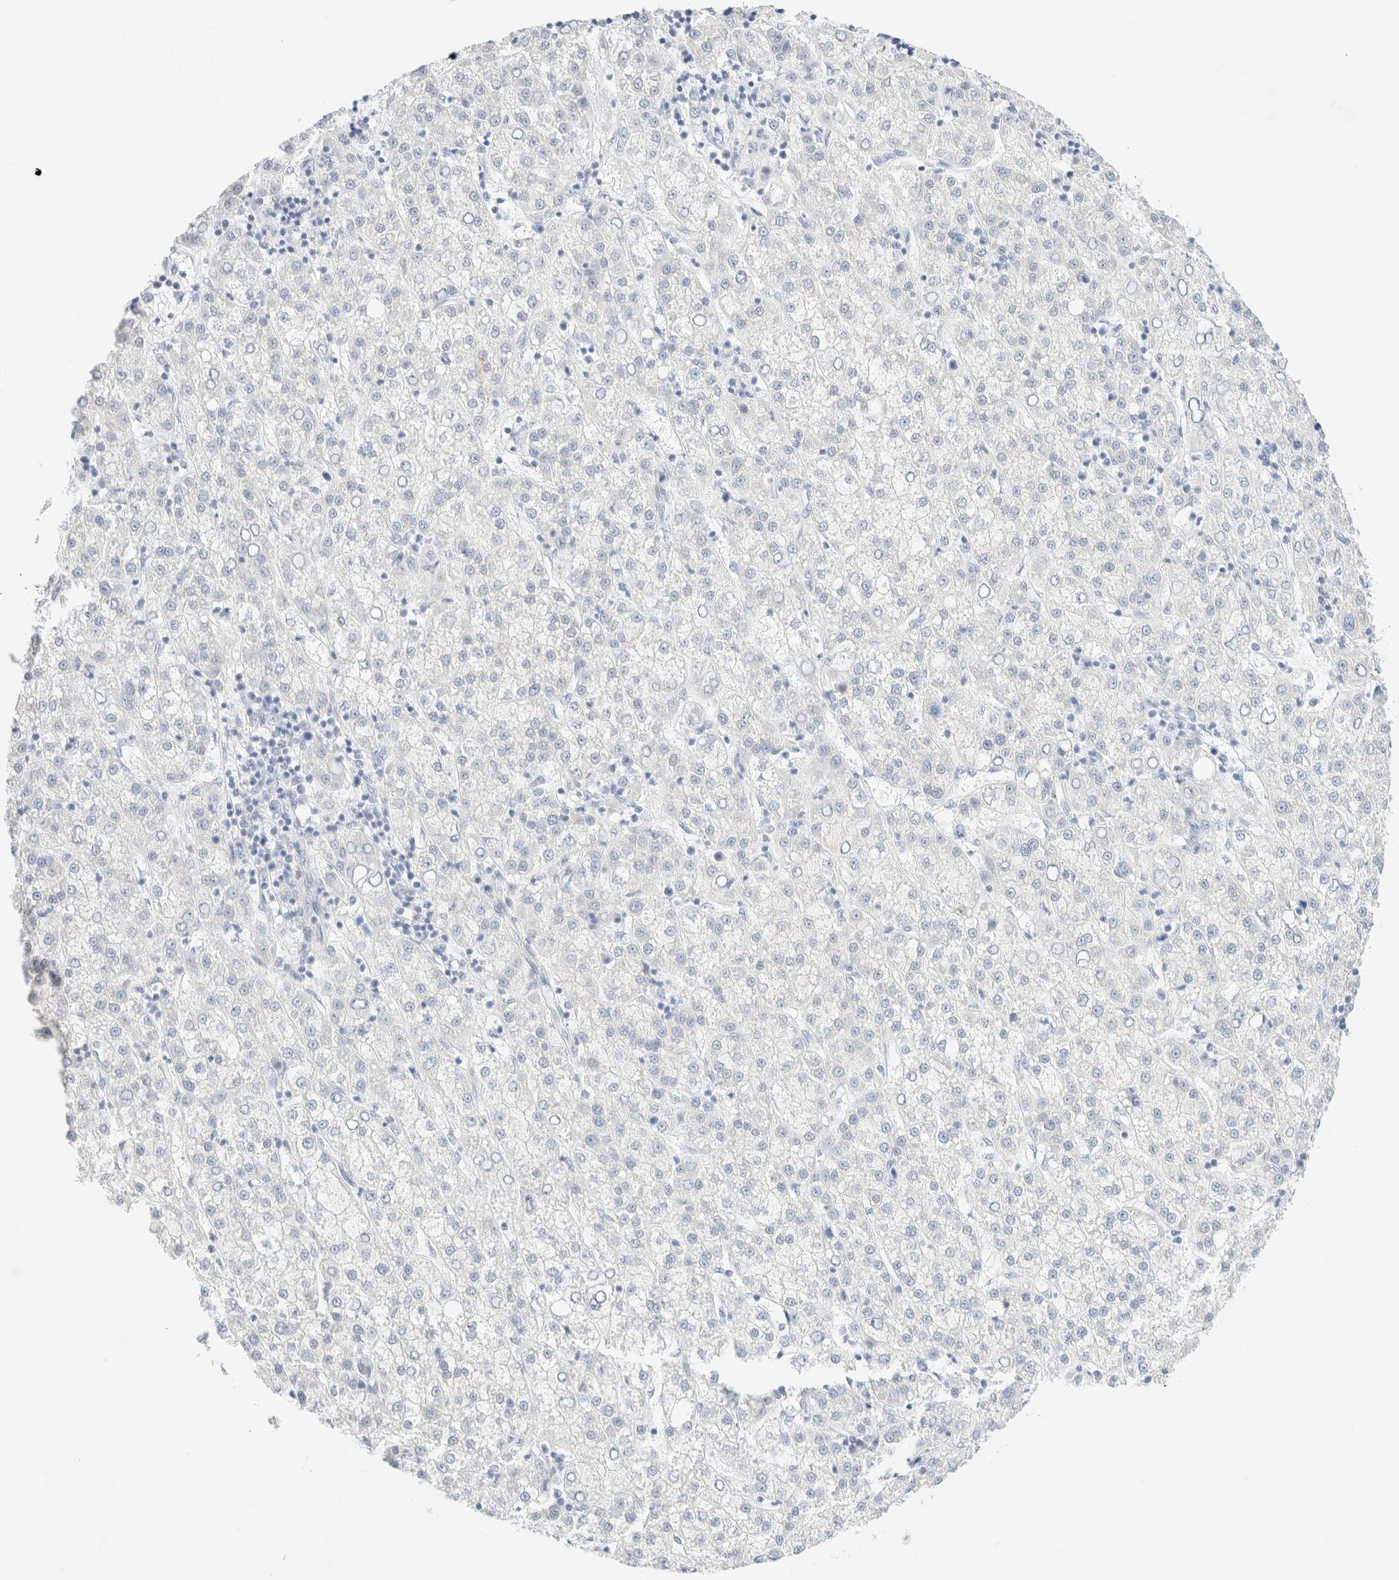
{"staining": {"intensity": "negative", "quantity": "none", "location": "none"}, "tissue": "liver cancer", "cell_type": "Tumor cells", "image_type": "cancer", "snomed": [{"axis": "morphology", "description": "Carcinoma, Hepatocellular, NOS"}, {"axis": "topography", "description": "Liver"}], "caption": "Immunohistochemical staining of liver cancer demonstrates no significant positivity in tumor cells. (Brightfield microscopy of DAB (3,3'-diaminobenzidine) immunohistochemistry (IHC) at high magnification).", "gene": "SLC25A48", "patient": {"sex": "female", "age": 58}}